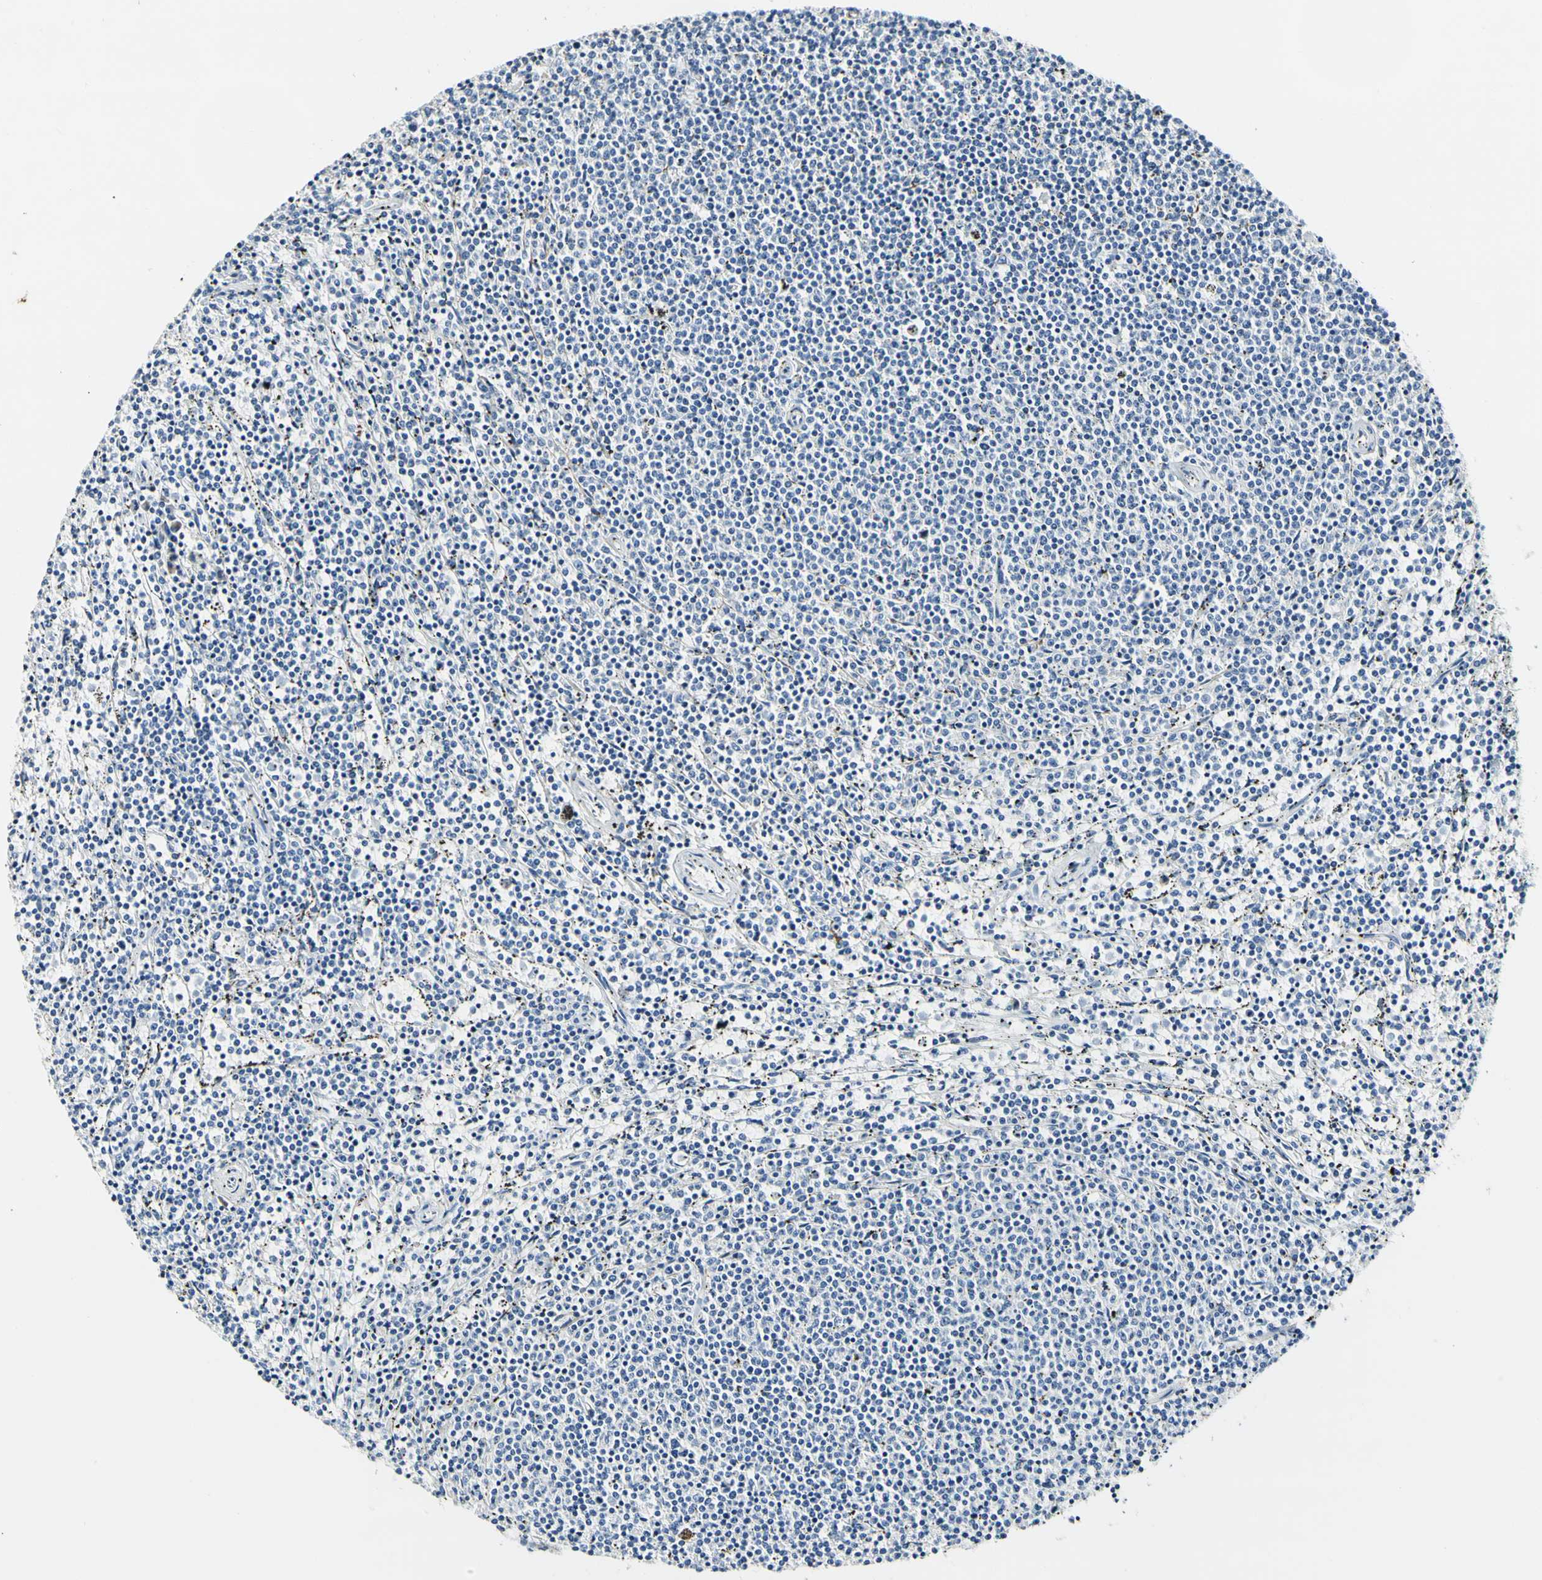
{"staining": {"intensity": "negative", "quantity": "none", "location": "none"}, "tissue": "lymphoma", "cell_type": "Tumor cells", "image_type": "cancer", "snomed": [{"axis": "morphology", "description": "Malignant lymphoma, non-Hodgkin's type, Low grade"}, {"axis": "topography", "description": "Spleen"}], "caption": "Low-grade malignant lymphoma, non-Hodgkin's type was stained to show a protein in brown. There is no significant positivity in tumor cells.", "gene": "COL6A3", "patient": {"sex": "female", "age": 50}}